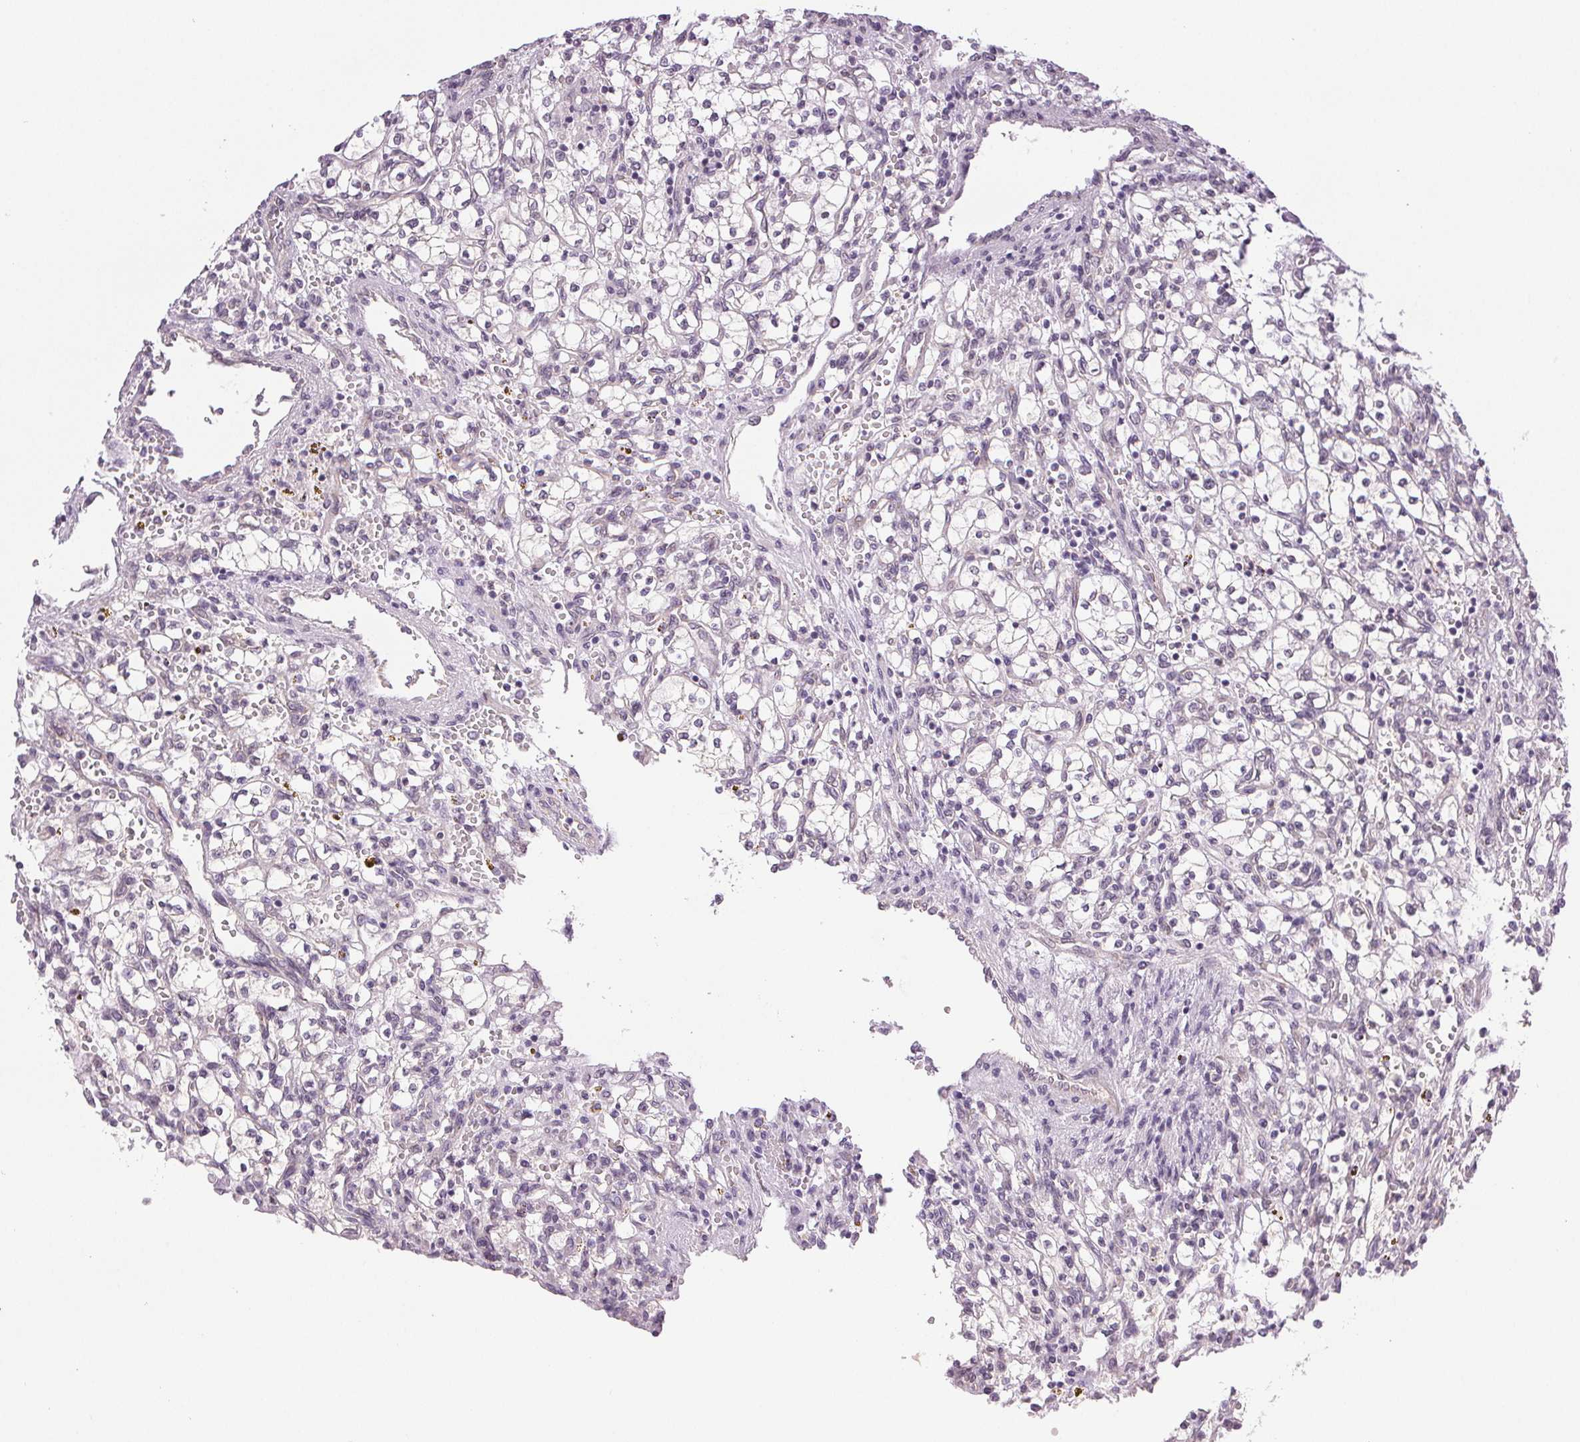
{"staining": {"intensity": "negative", "quantity": "none", "location": "none"}, "tissue": "renal cancer", "cell_type": "Tumor cells", "image_type": "cancer", "snomed": [{"axis": "morphology", "description": "Adenocarcinoma, NOS"}, {"axis": "topography", "description": "Kidney"}], "caption": "This is an immunohistochemistry histopathology image of renal cancer (adenocarcinoma). There is no staining in tumor cells.", "gene": "PLCB1", "patient": {"sex": "female", "age": 64}}